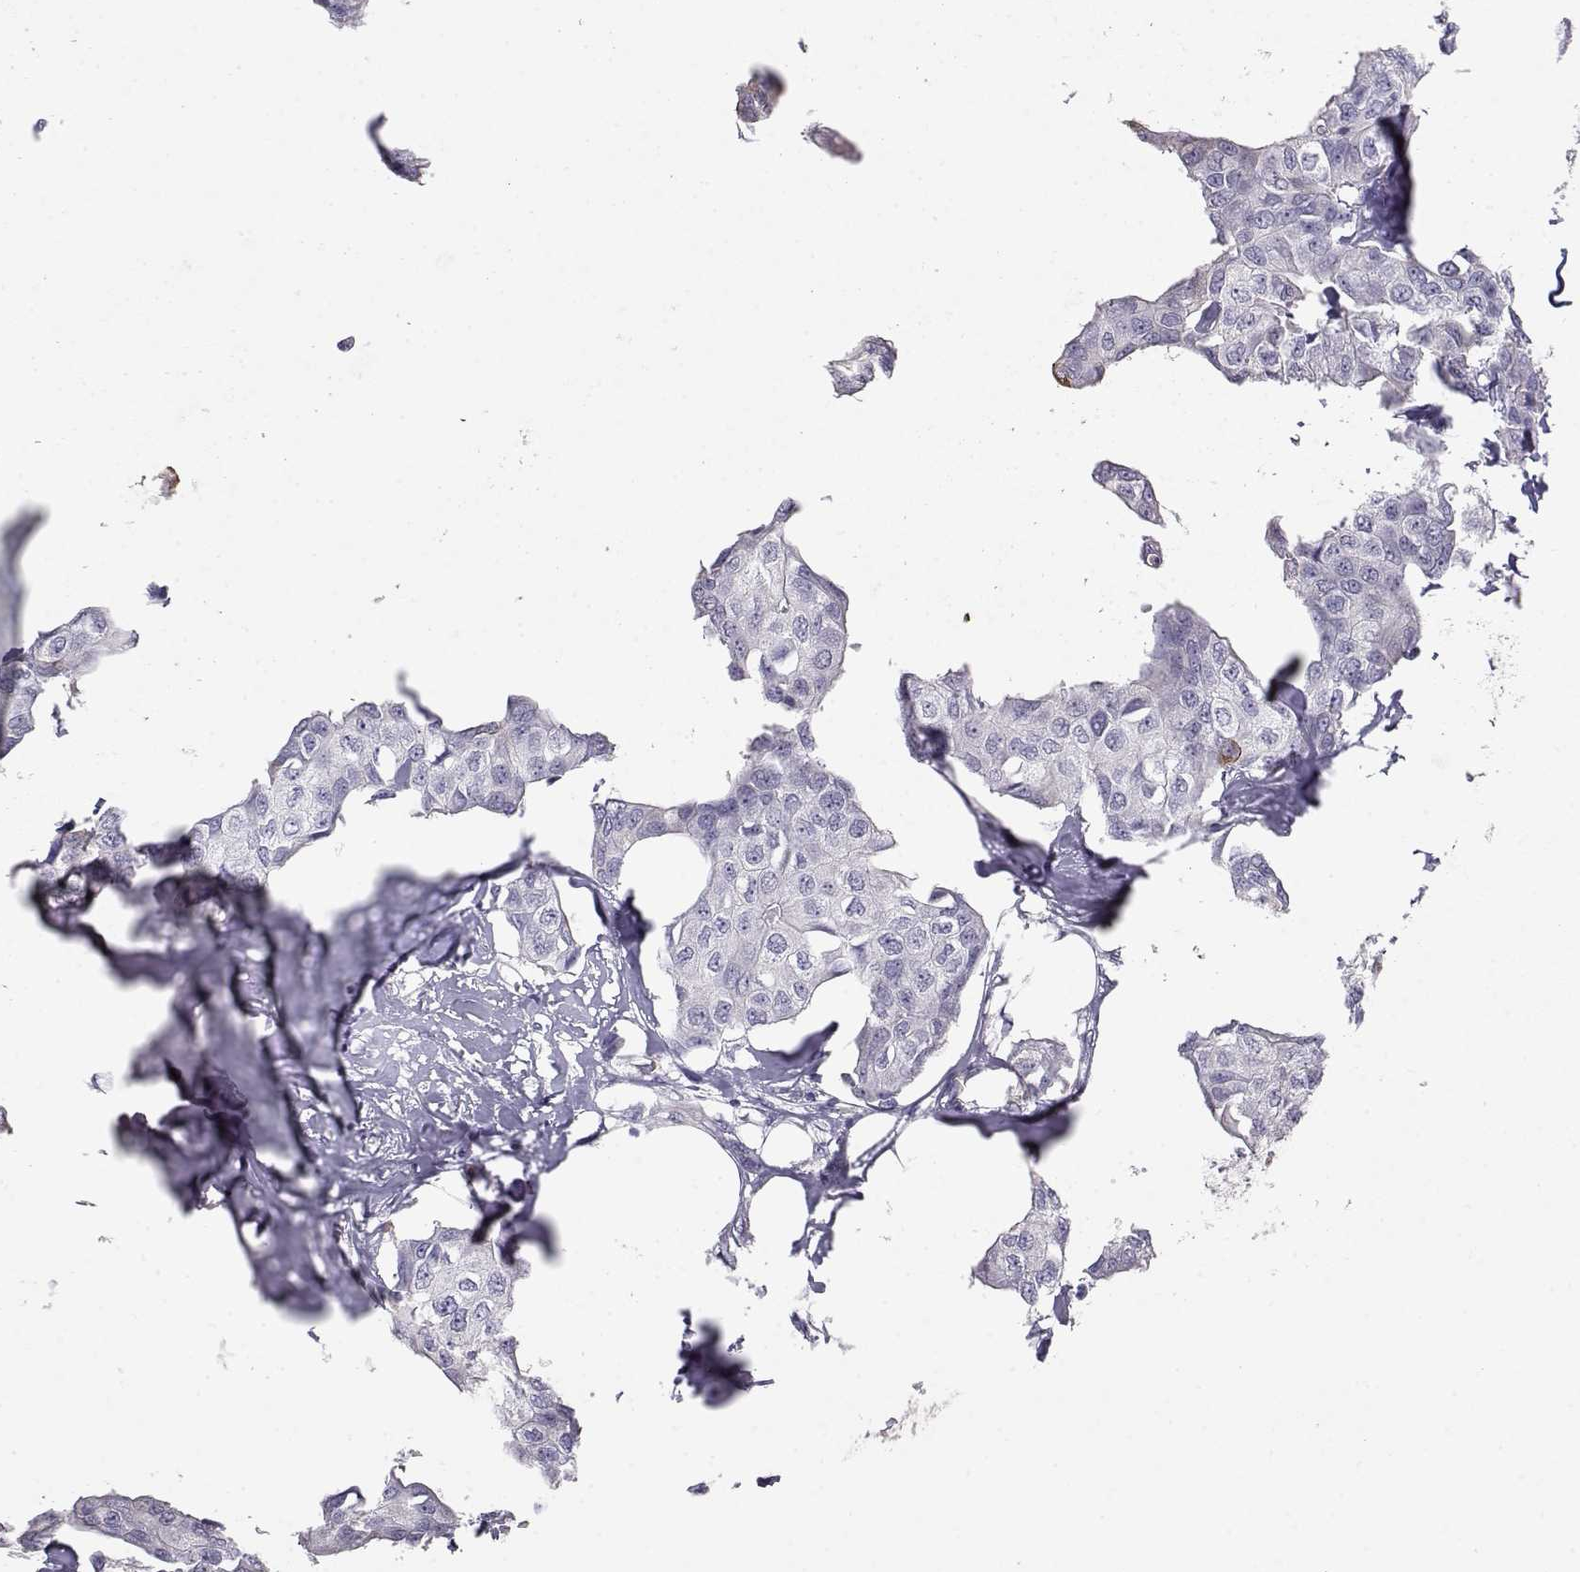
{"staining": {"intensity": "negative", "quantity": "none", "location": "none"}, "tissue": "breast cancer", "cell_type": "Tumor cells", "image_type": "cancer", "snomed": [{"axis": "morphology", "description": "Duct carcinoma"}, {"axis": "topography", "description": "Breast"}], "caption": "An immunohistochemistry (IHC) photomicrograph of breast cancer (invasive ductal carcinoma) is shown. There is no staining in tumor cells of breast cancer (invasive ductal carcinoma).", "gene": "LAMB3", "patient": {"sex": "female", "age": 80}}